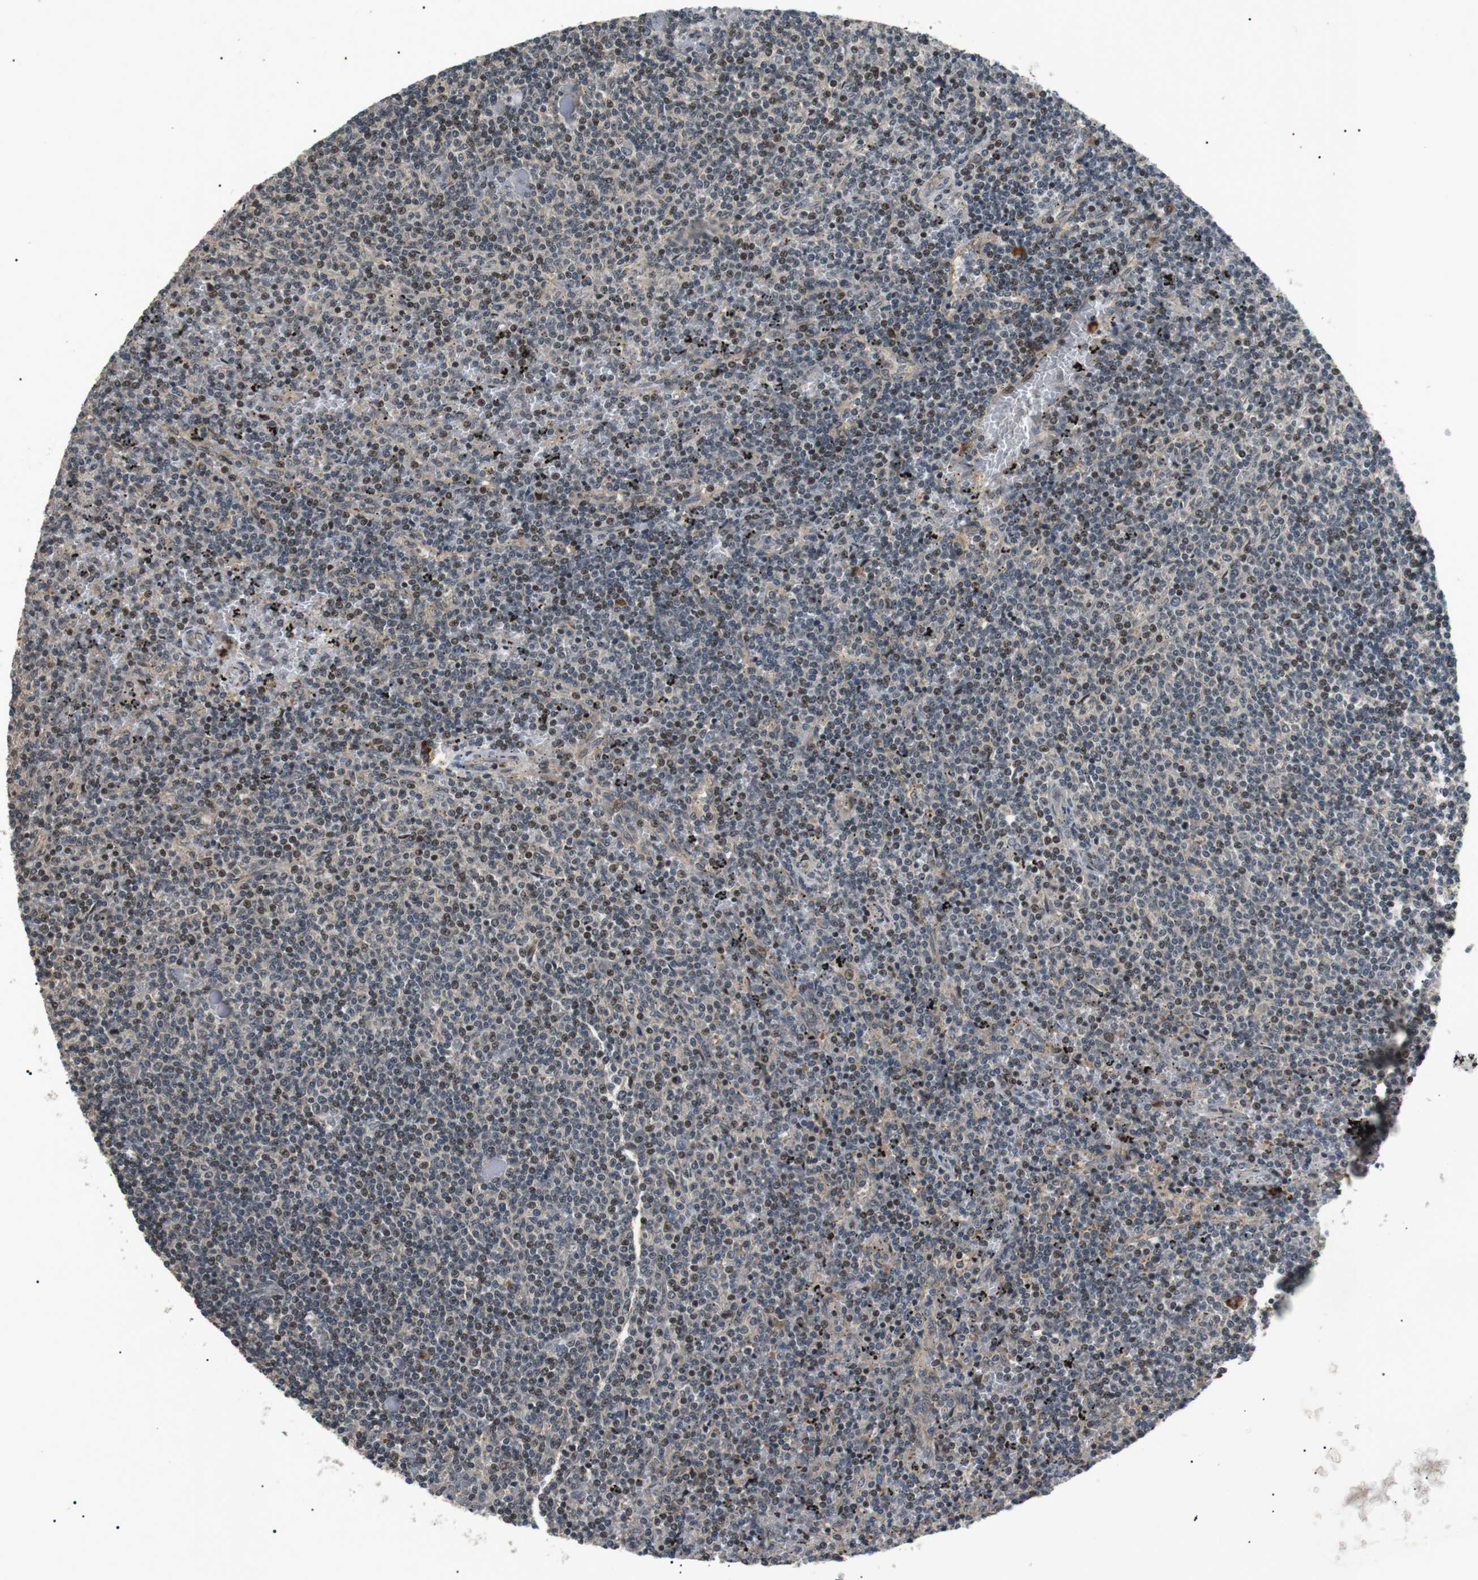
{"staining": {"intensity": "weak", "quantity": "<25%", "location": "nuclear"}, "tissue": "lymphoma", "cell_type": "Tumor cells", "image_type": "cancer", "snomed": [{"axis": "morphology", "description": "Malignant lymphoma, non-Hodgkin's type, Low grade"}, {"axis": "topography", "description": "Spleen"}], "caption": "An immunohistochemistry photomicrograph of low-grade malignant lymphoma, non-Hodgkin's type is shown. There is no staining in tumor cells of low-grade malignant lymphoma, non-Hodgkin's type. The staining is performed using DAB brown chromogen with nuclei counter-stained in using hematoxylin.", "gene": "HSPA13", "patient": {"sex": "female", "age": 50}}